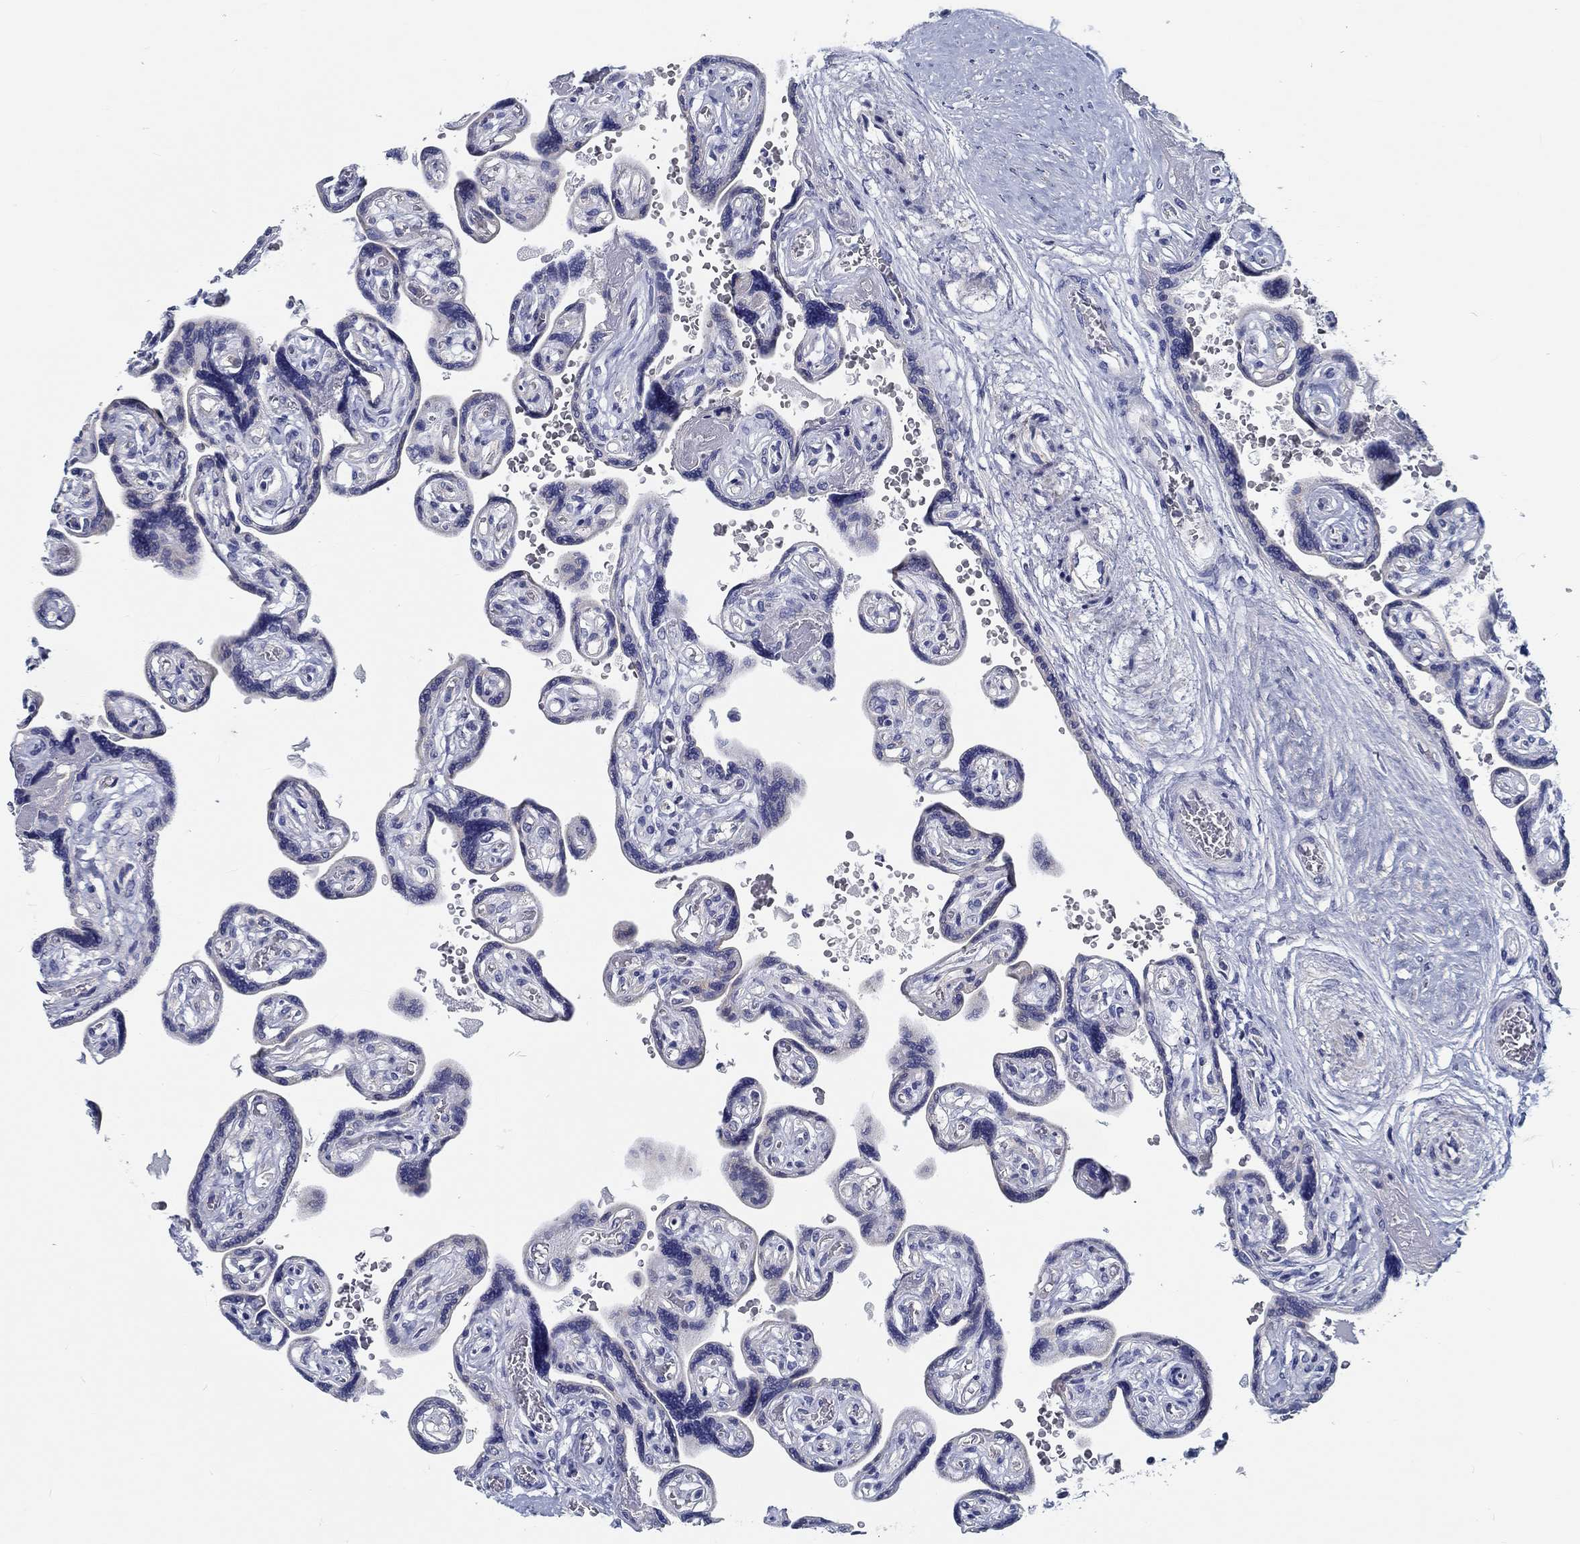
{"staining": {"intensity": "negative", "quantity": "none", "location": "none"}, "tissue": "placenta", "cell_type": "Decidual cells", "image_type": "normal", "snomed": [{"axis": "morphology", "description": "Normal tissue, NOS"}, {"axis": "topography", "description": "Placenta"}], "caption": "DAB (3,3'-diaminobenzidine) immunohistochemical staining of benign placenta reveals no significant expression in decidual cells.", "gene": "MYBPC1", "patient": {"sex": "female", "age": 32}}